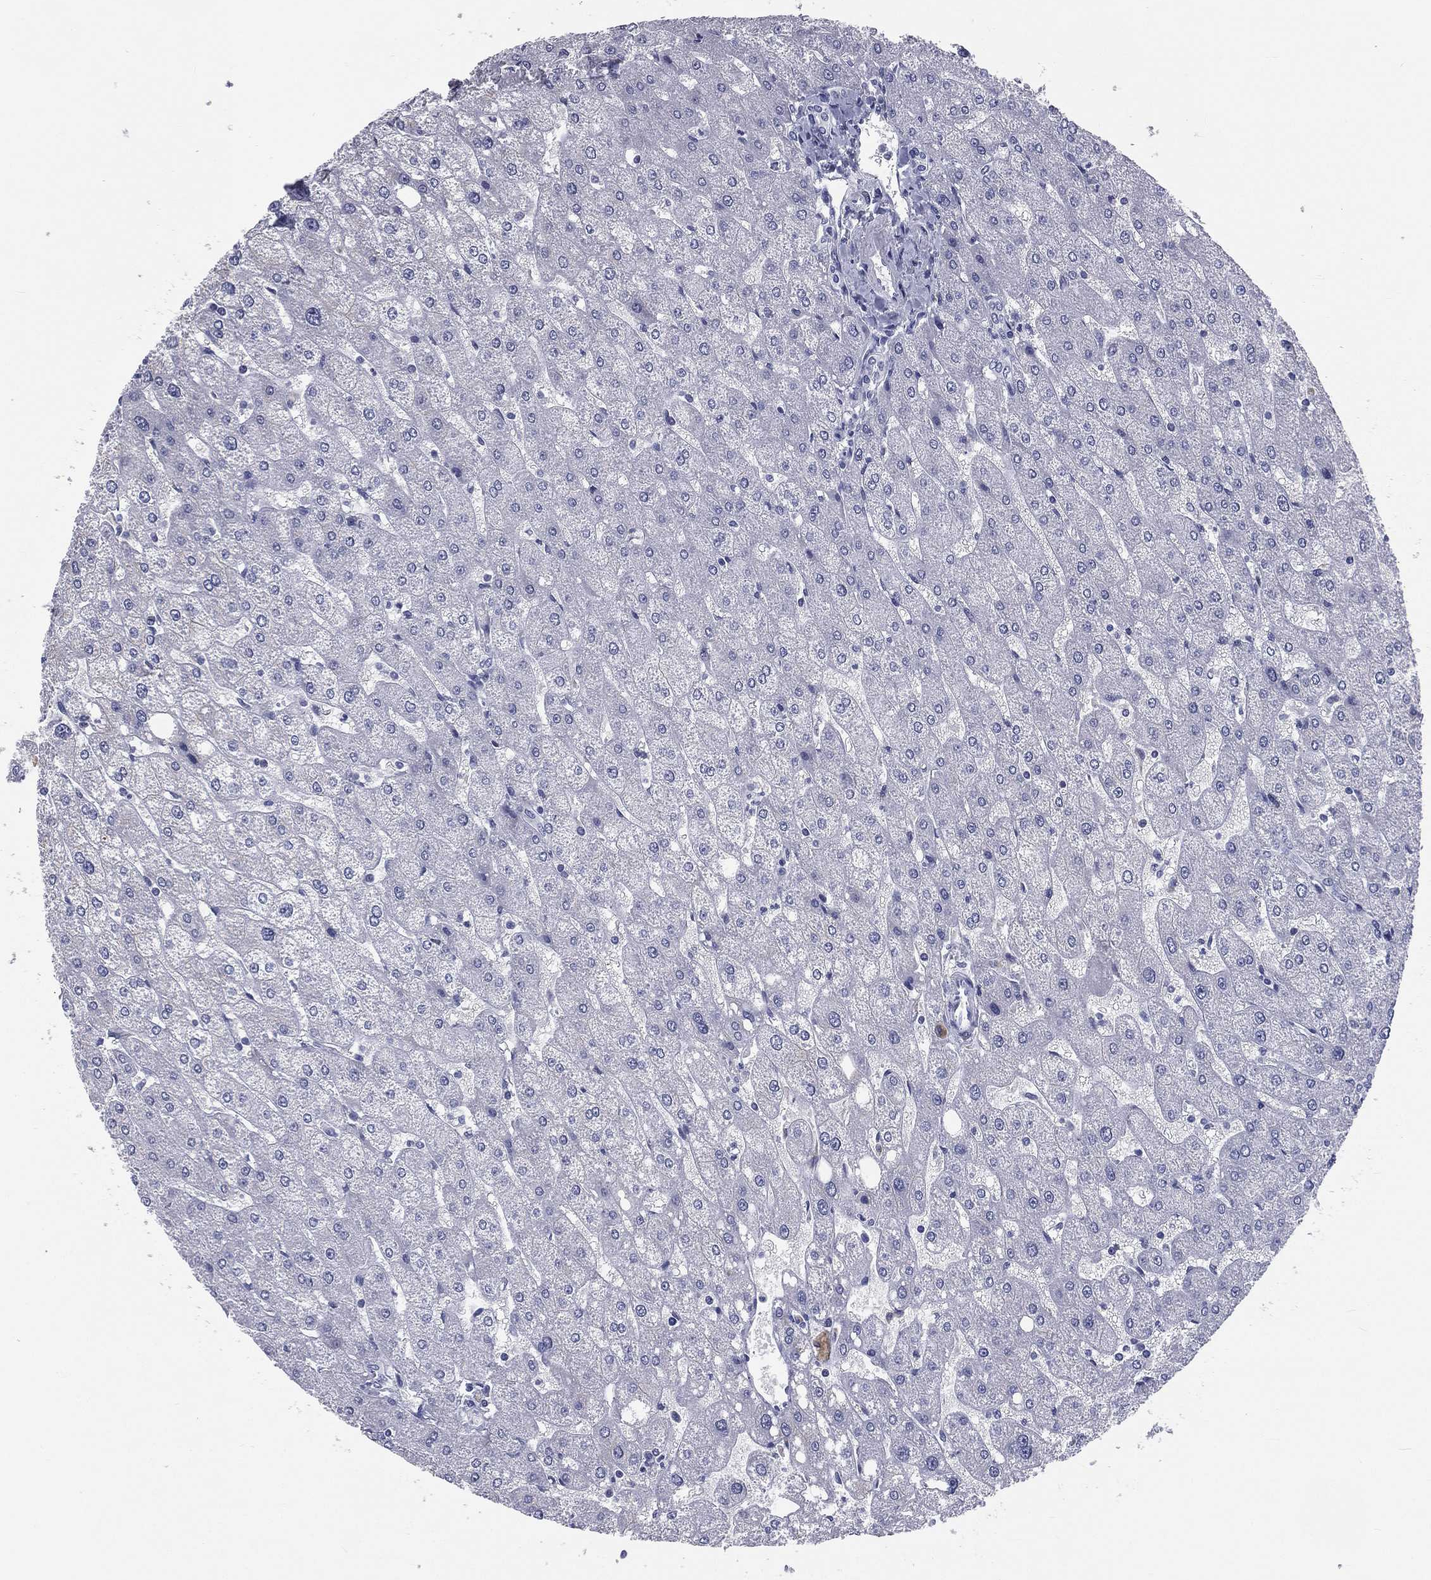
{"staining": {"intensity": "negative", "quantity": "none", "location": "none"}, "tissue": "liver", "cell_type": "Cholangiocytes", "image_type": "normal", "snomed": [{"axis": "morphology", "description": "Normal tissue, NOS"}, {"axis": "topography", "description": "Liver"}], "caption": "This is an immunohistochemistry (IHC) histopathology image of benign liver. There is no positivity in cholangiocytes.", "gene": "IFT27", "patient": {"sex": "male", "age": 67}}